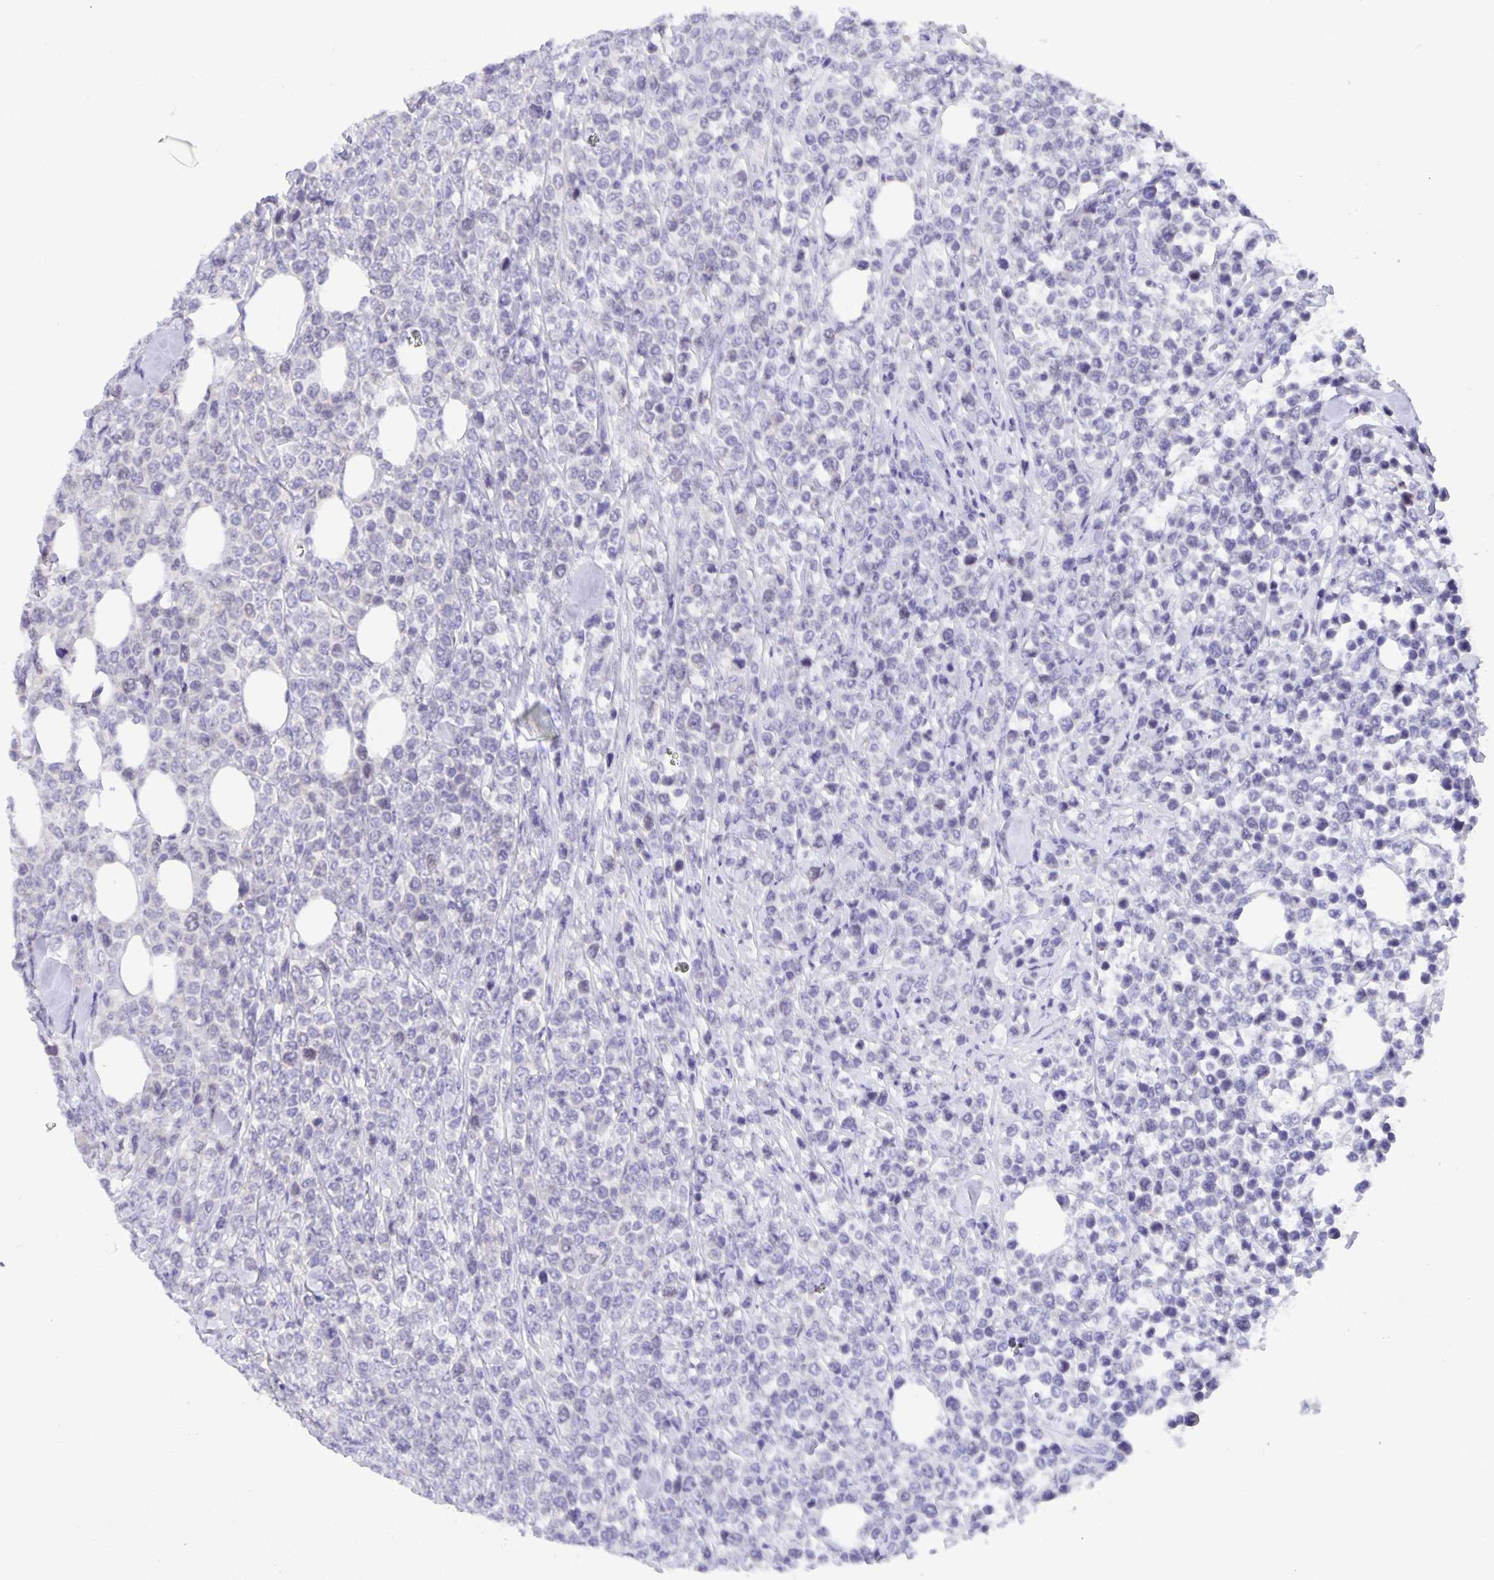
{"staining": {"intensity": "negative", "quantity": "none", "location": "none"}, "tissue": "lymphoma", "cell_type": "Tumor cells", "image_type": "cancer", "snomed": [{"axis": "morphology", "description": "Malignant lymphoma, non-Hodgkin's type, High grade"}, {"axis": "topography", "description": "Soft tissue"}], "caption": "Image shows no significant protein staining in tumor cells of lymphoma.", "gene": "ERMN", "patient": {"sex": "female", "age": 56}}